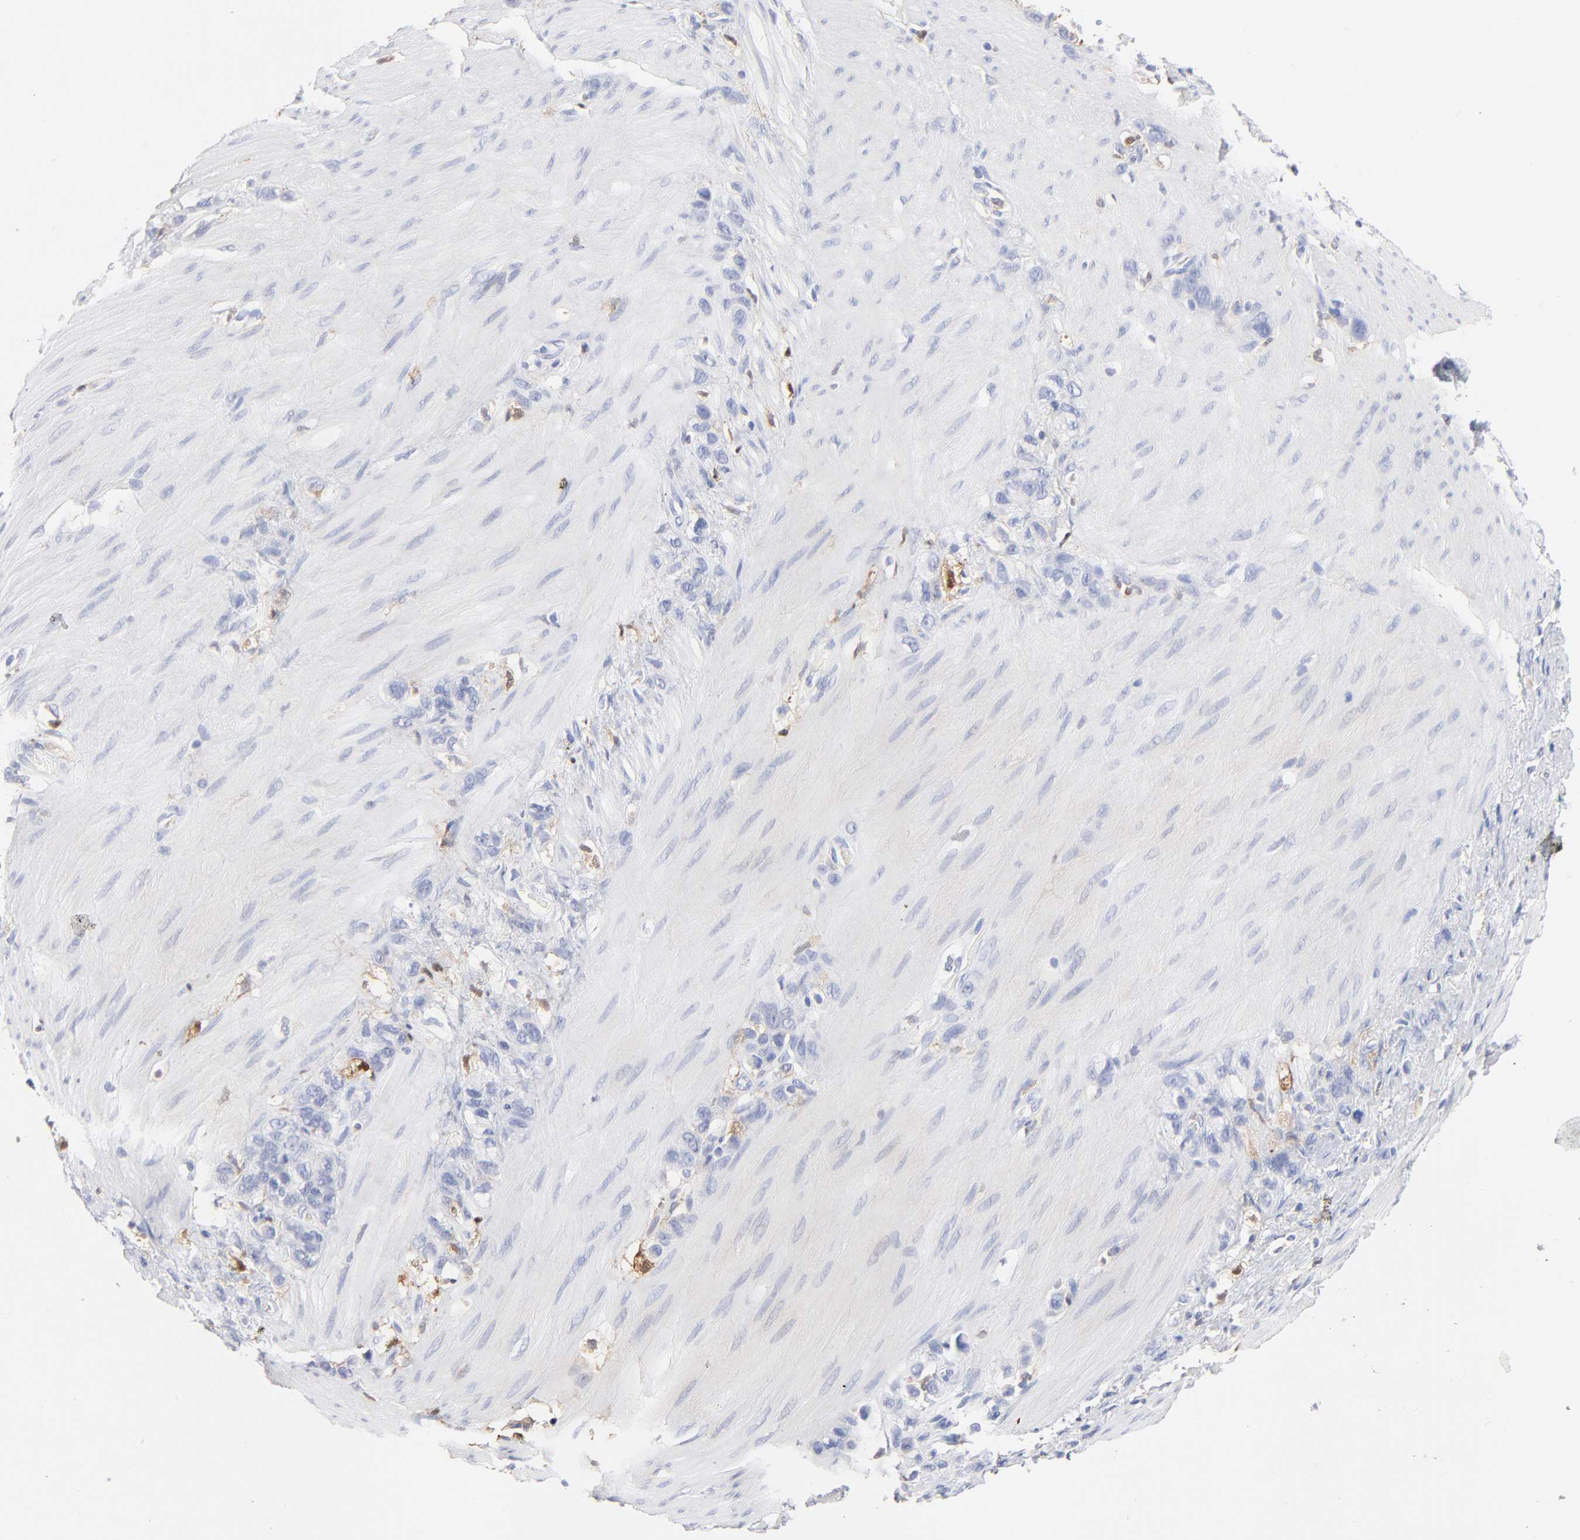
{"staining": {"intensity": "negative", "quantity": "none", "location": "none"}, "tissue": "stomach cancer", "cell_type": "Tumor cells", "image_type": "cancer", "snomed": [{"axis": "morphology", "description": "Normal tissue, NOS"}, {"axis": "morphology", "description": "Adenocarcinoma, NOS"}, {"axis": "morphology", "description": "Adenocarcinoma, High grade"}, {"axis": "topography", "description": "Stomach, upper"}, {"axis": "topography", "description": "Stomach"}], "caption": "DAB immunohistochemical staining of high-grade adenocarcinoma (stomach) demonstrates no significant positivity in tumor cells.", "gene": "IFIT2", "patient": {"sex": "female", "age": 65}}